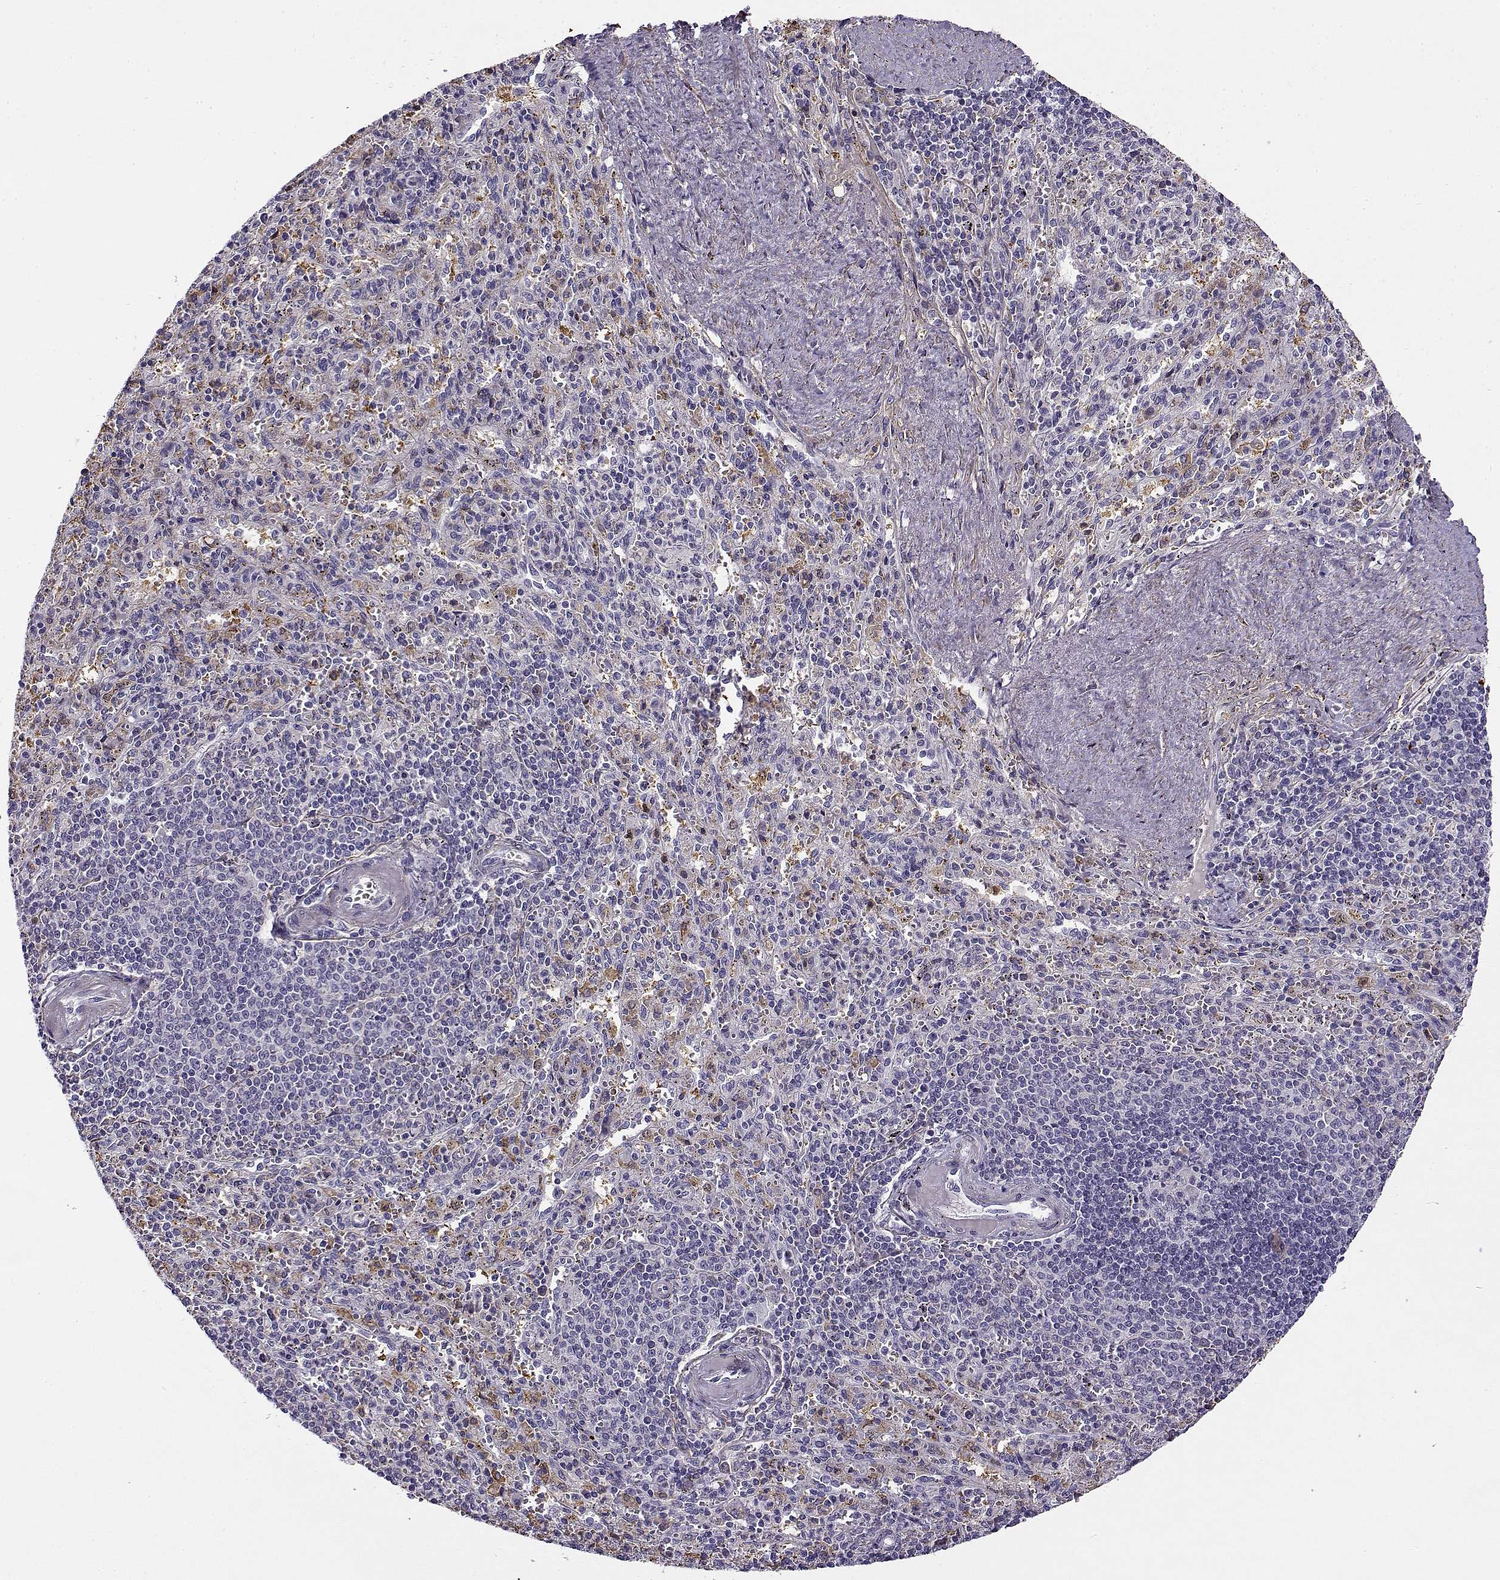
{"staining": {"intensity": "negative", "quantity": "none", "location": "none"}, "tissue": "spleen", "cell_type": "Cells in red pulp", "image_type": "normal", "snomed": [{"axis": "morphology", "description": "Normal tissue, NOS"}, {"axis": "topography", "description": "Spleen"}], "caption": "Immunohistochemical staining of benign human spleen demonstrates no significant positivity in cells in red pulp. (DAB (3,3'-diaminobenzidine) immunohistochemistry (IHC), high magnification).", "gene": "UCP3", "patient": {"sex": "male", "age": 57}}